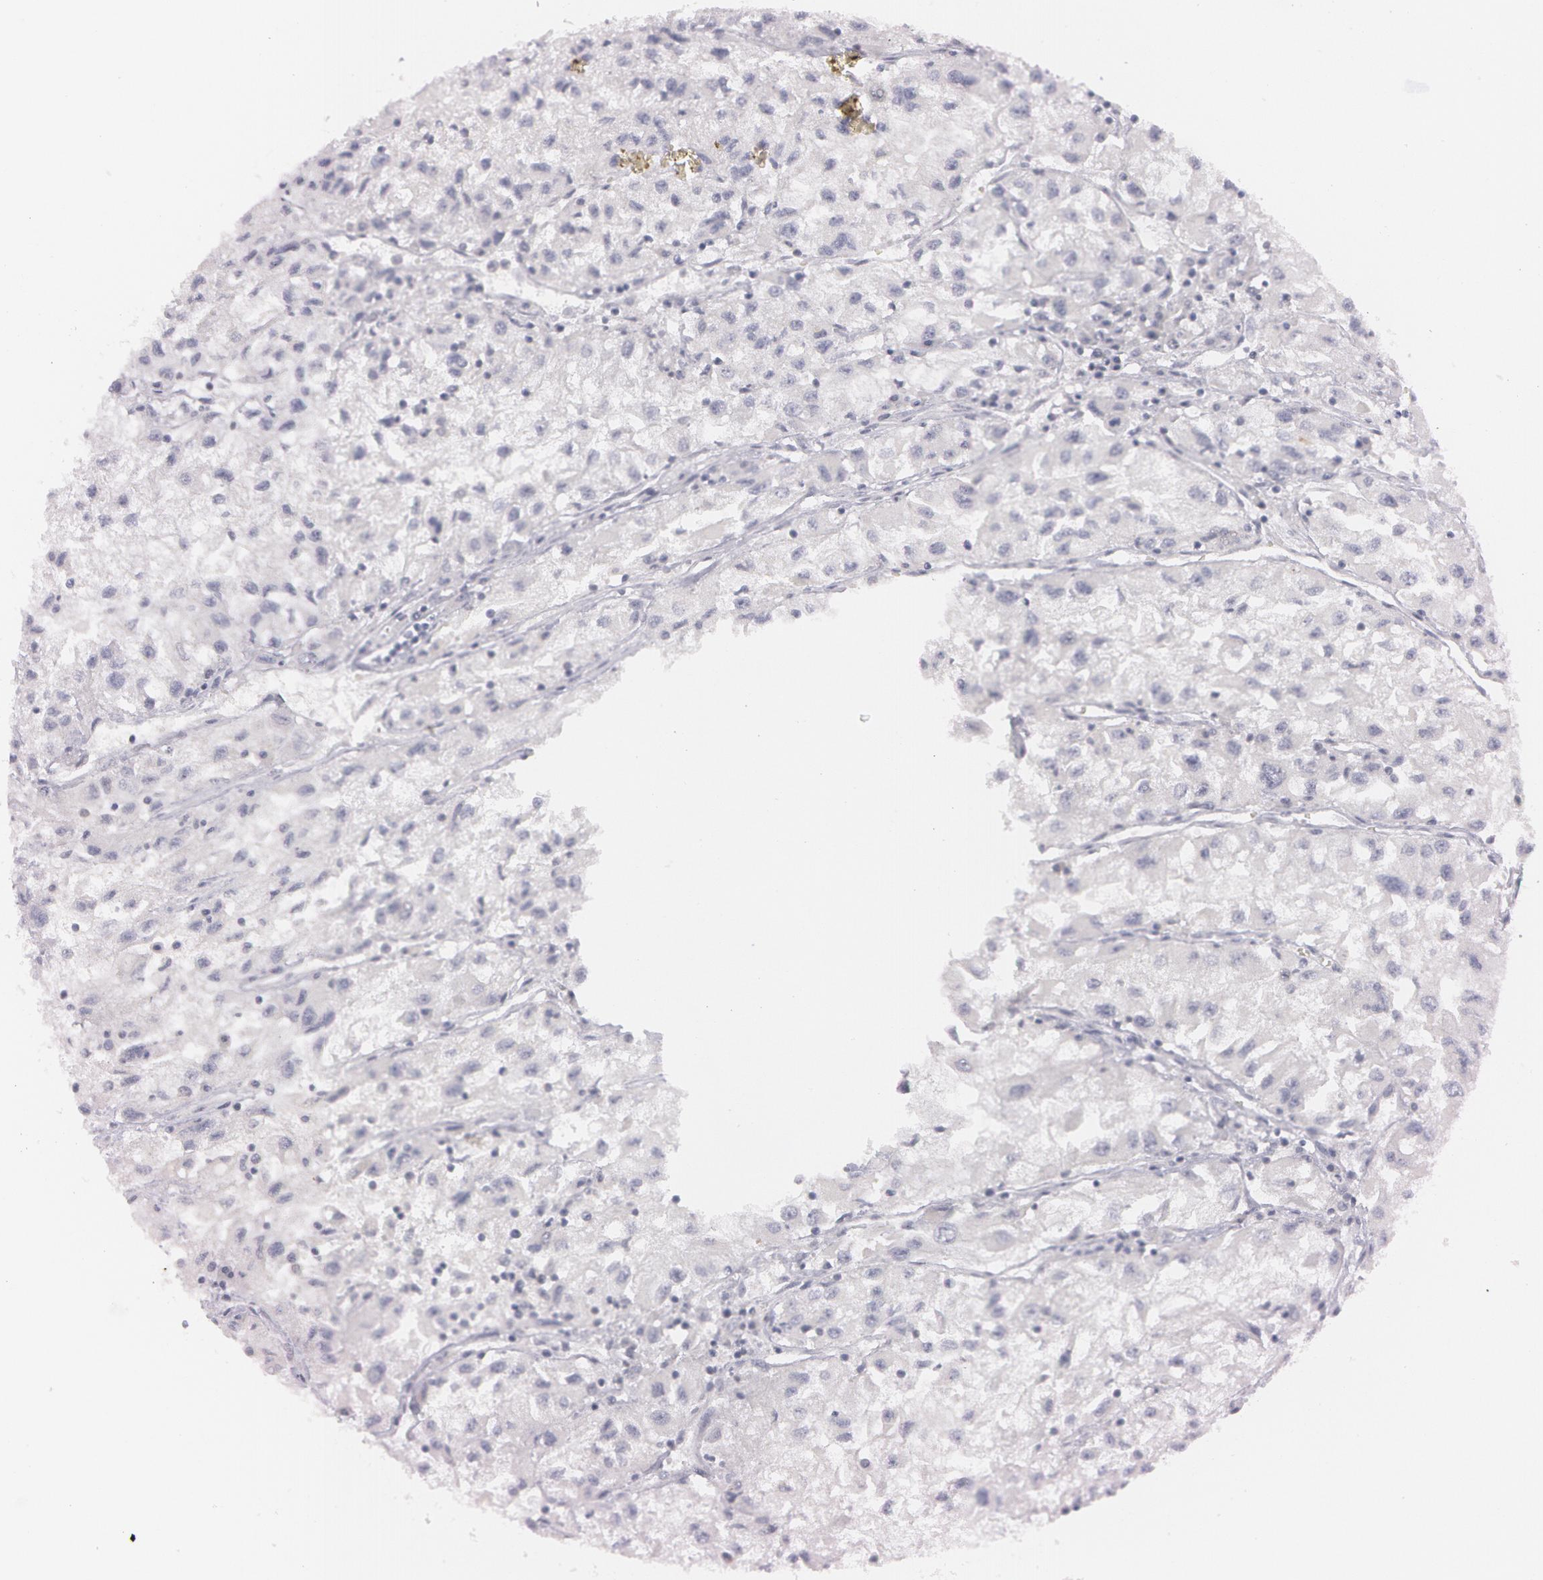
{"staining": {"intensity": "negative", "quantity": "none", "location": "none"}, "tissue": "renal cancer", "cell_type": "Tumor cells", "image_type": "cancer", "snomed": [{"axis": "morphology", "description": "Adenocarcinoma, NOS"}, {"axis": "topography", "description": "Kidney"}], "caption": "High magnification brightfield microscopy of renal cancer (adenocarcinoma) stained with DAB (3,3'-diaminobenzidine) (brown) and counterstained with hematoxylin (blue): tumor cells show no significant expression. Brightfield microscopy of IHC stained with DAB (brown) and hematoxylin (blue), captured at high magnification.", "gene": "IL1RN", "patient": {"sex": "male", "age": 59}}